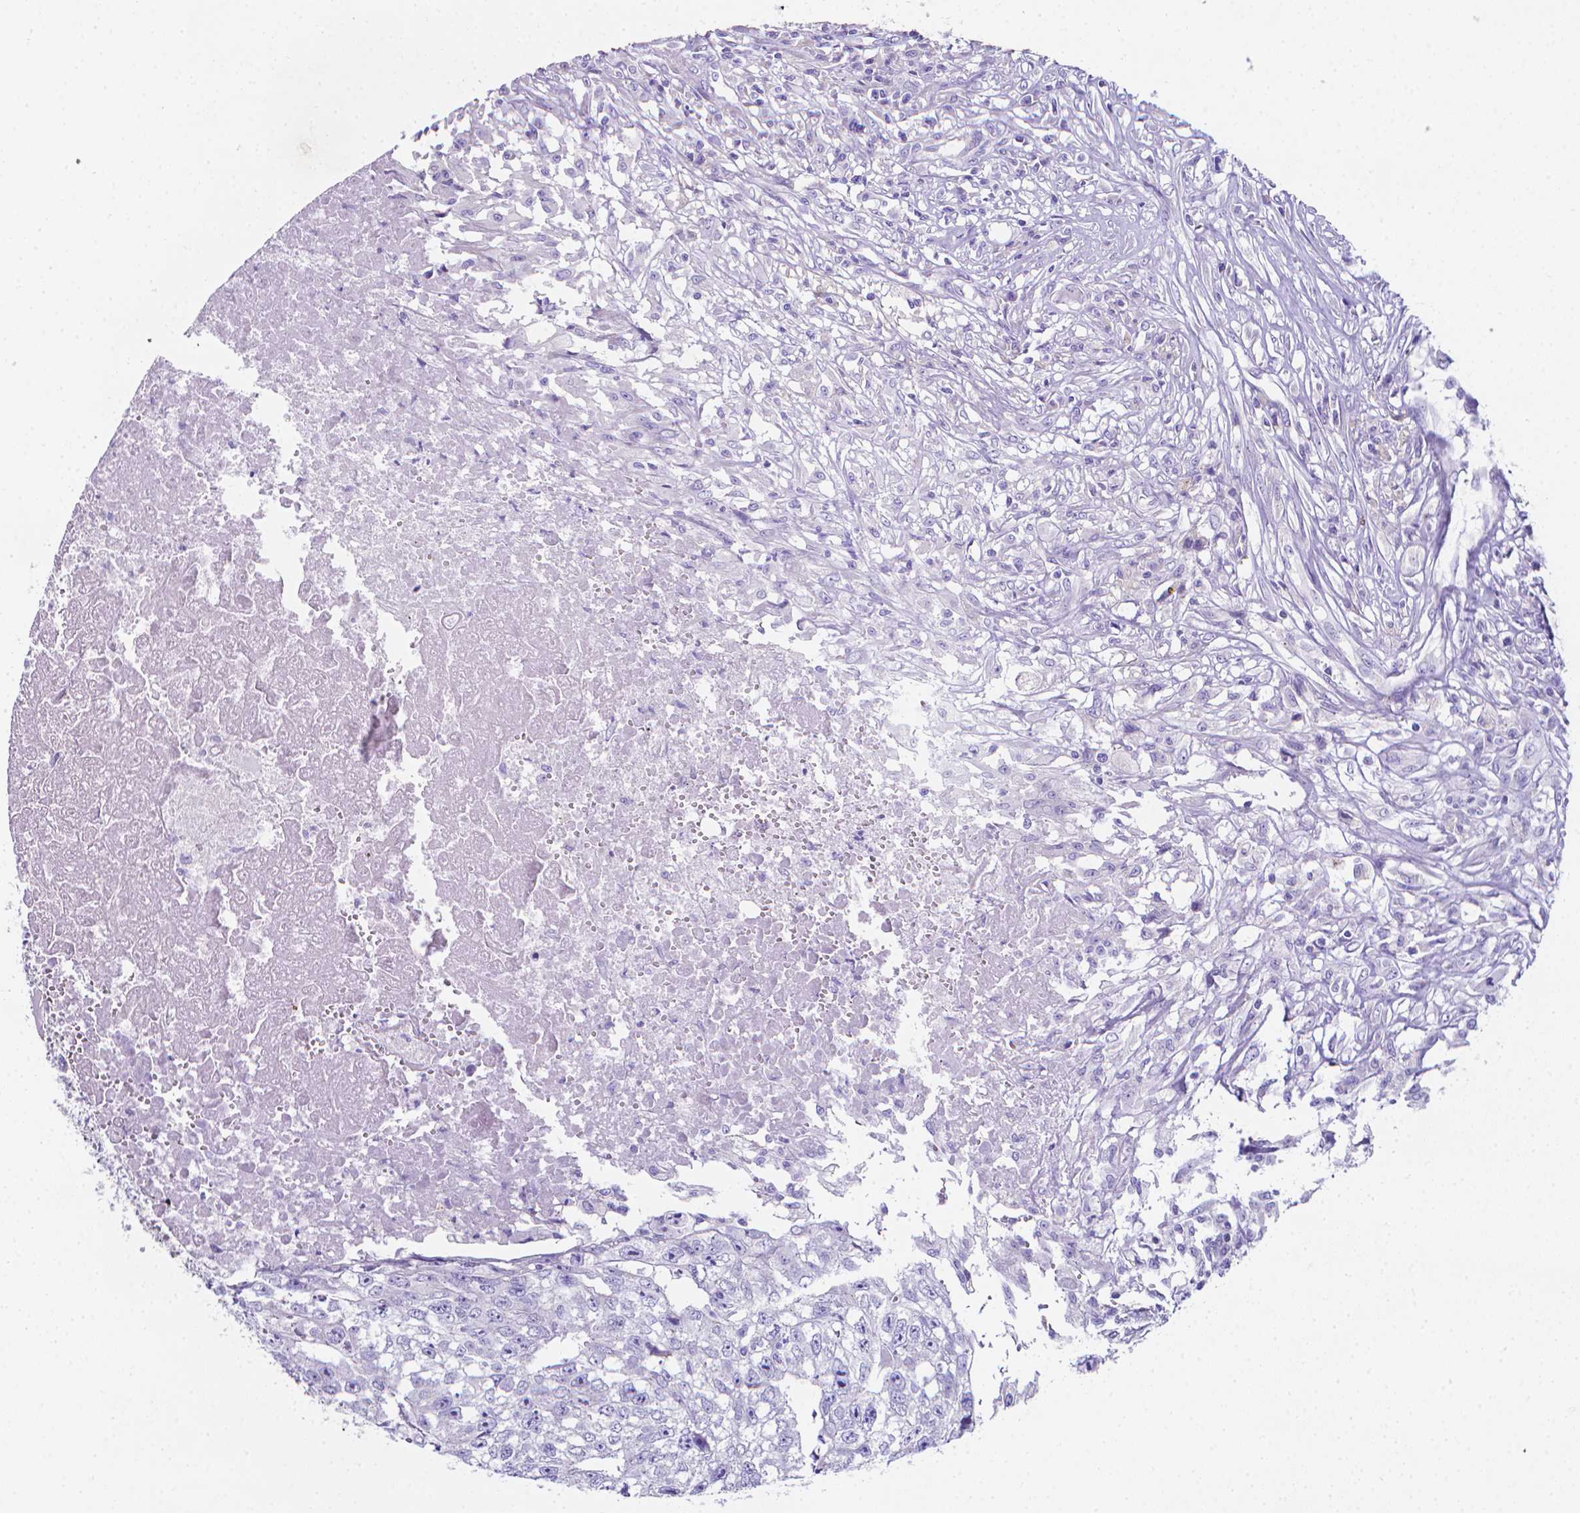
{"staining": {"intensity": "negative", "quantity": "none", "location": "none"}, "tissue": "testis cancer", "cell_type": "Tumor cells", "image_type": "cancer", "snomed": [{"axis": "morphology", "description": "Carcinoma, Embryonal, NOS"}, {"axis": "morphology", "description": "Teratoma, malignant, NOS"}, {"axis": "topography", "description": "Testis"}], "caption": "Protein analysis of malignant teratoma (testis) shows no significant staining in tumor cells.", "gene": "LRRC73", "patient": {"sex": "male", "age": 24}}